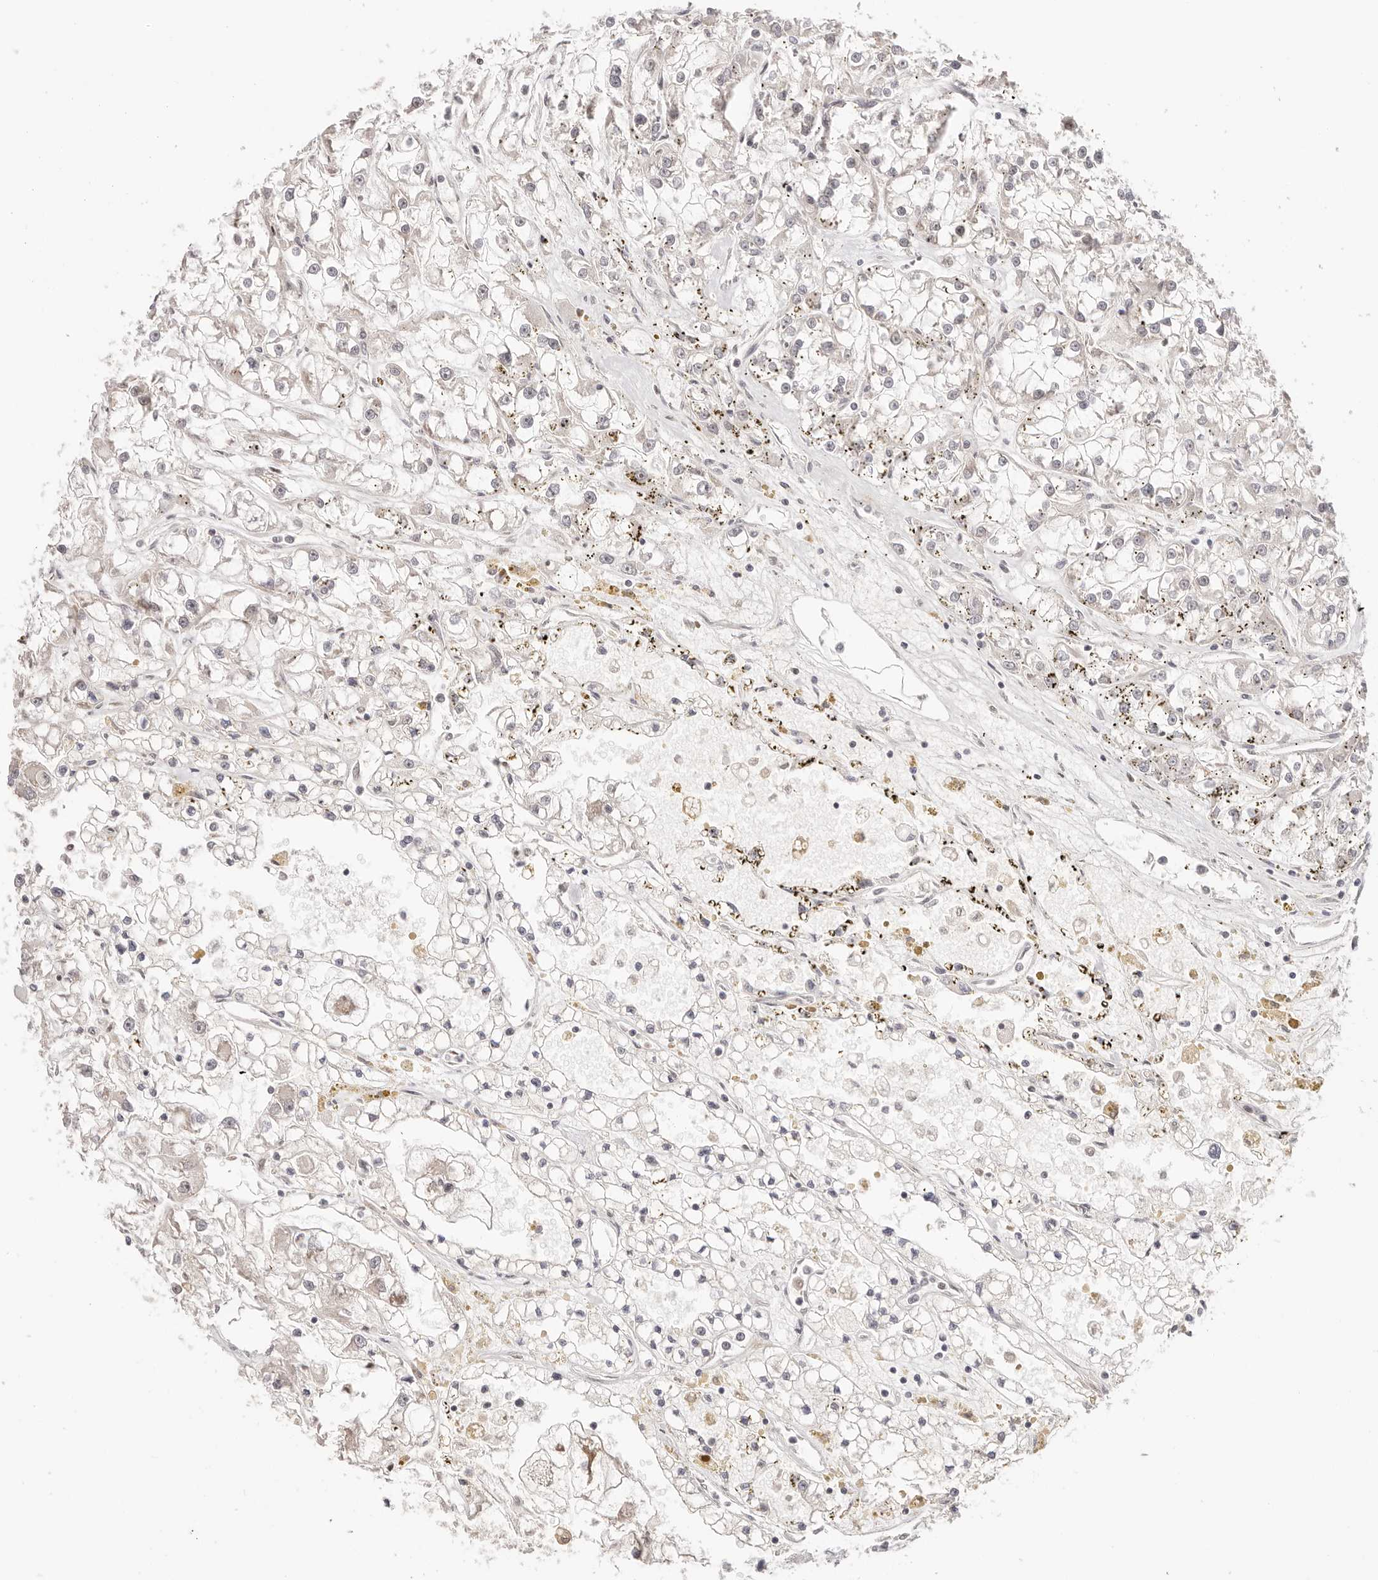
{"staining": {"intensity": "weak", "quantity": "25%-75%", "location": "nuclear"}, "tissue": "renal cancer", "cell_type": "Tumor cells", "image_type": "cancer", "snomed": [{"axis": "morphology", "description": "Adenocarcinoma, NOS"}, {"axis": "topography", "description": "Kidney"}], "caption": "Immunohistochemistry staining of renal adenocarcinoma, which shows low levels of weak nuclear expression in approximately 25%-75% of tumor cells indicating weak nuclear protein expression. The staining was performed using DAB (brown) for protein detection and nuclei were counterstained in hematoxylin (blue).", "gene": "RFC3", "patient": {"sex": "female", "age": 52}}